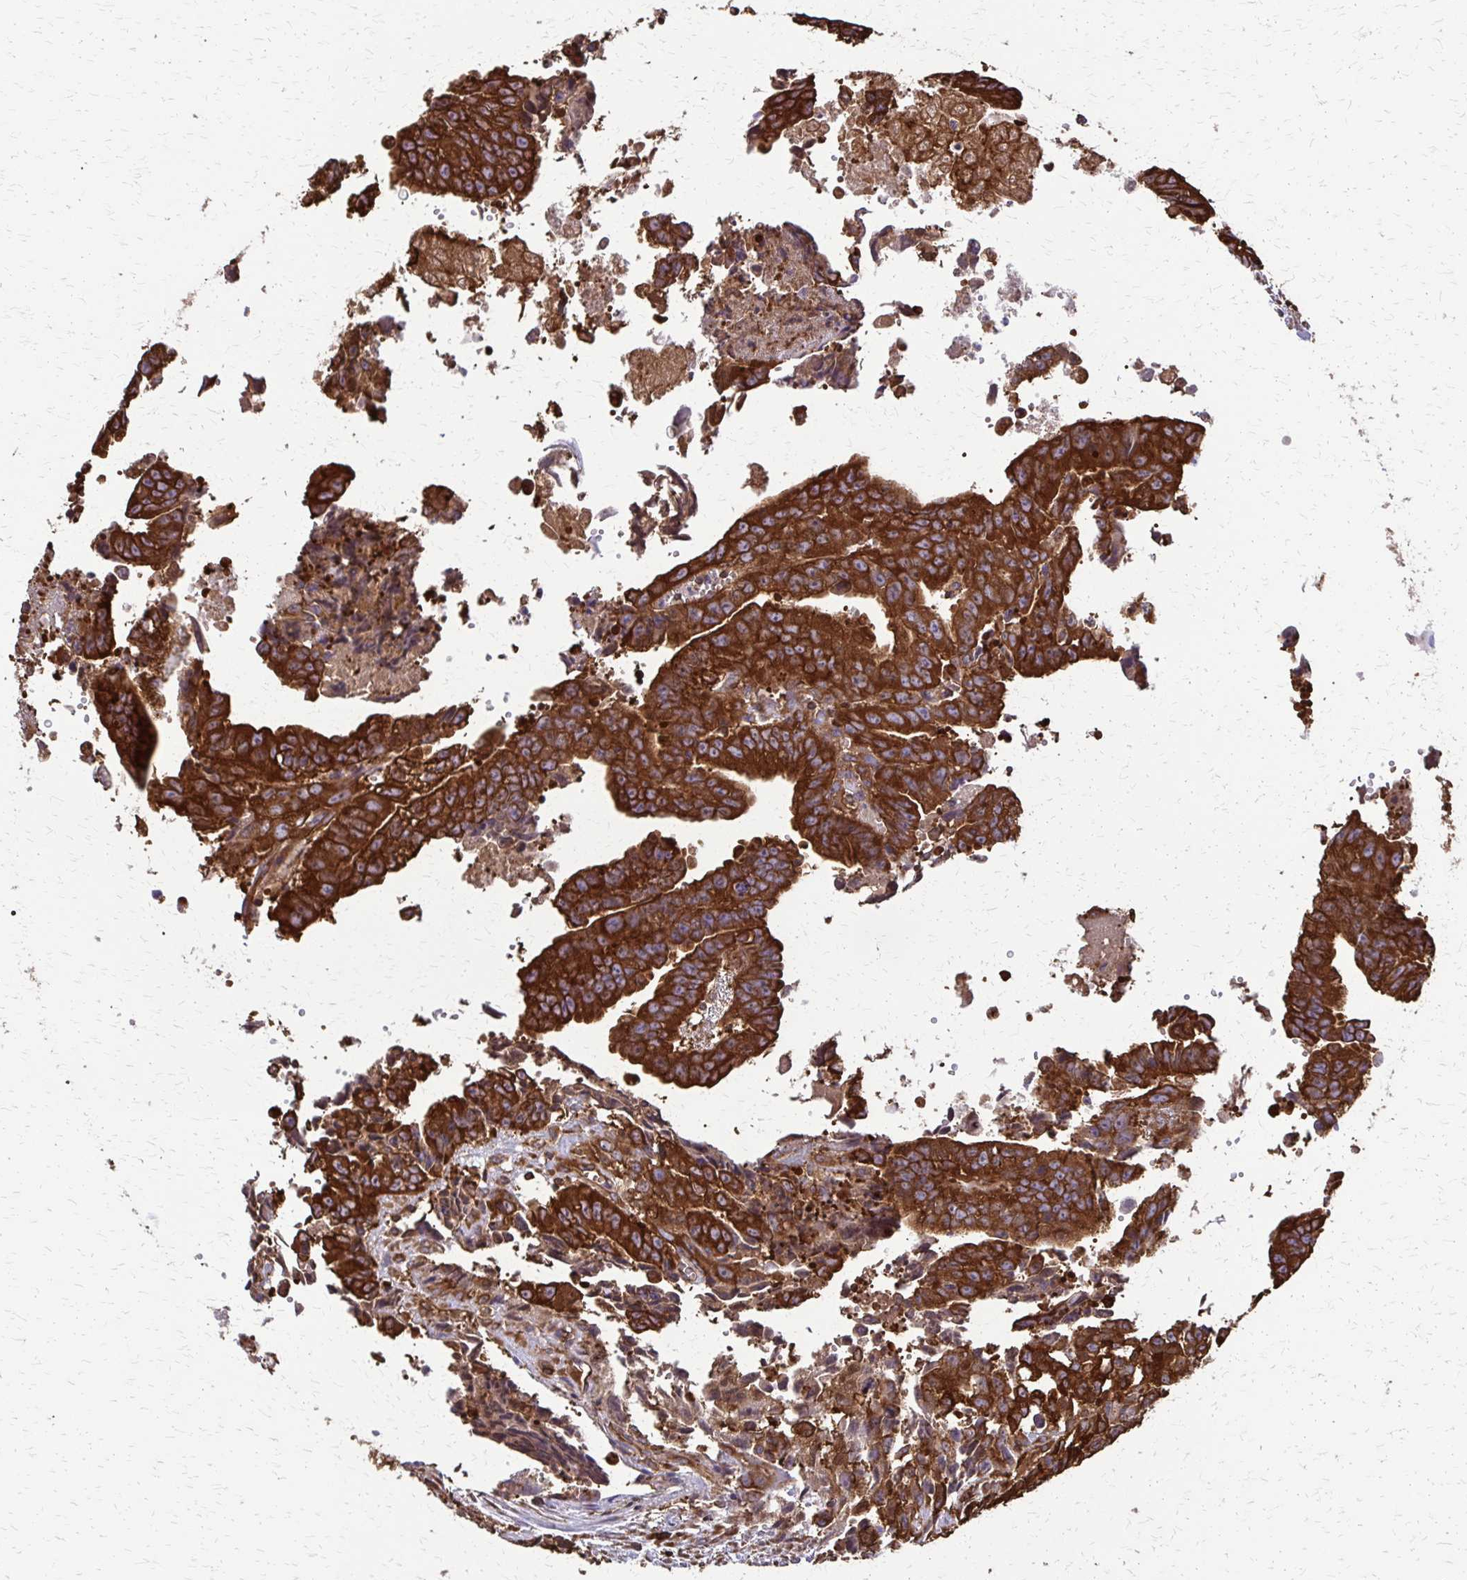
{"staining": {"intensity": "strong", "quantity": ">75%", "location": "cytoplasmic/membranous"}, "tissue": "testis cancer", "cell_type": "Tumor cells", "image_type": "cancer", "snomed": [{"axis": "morphology", "description": "Carcinoma, Embryonal, NOS"}, {"axis": "morphology", "description": "Teratoma, malignant, NOS"}, {"axis": "topography", "description": "Testis"}], "caption": "Testis malignant teratoma was stained to show a protein in brown. There is high levels of strong cytoplasmic/membranous staining in about >75% of tumor cells. The protein is shown in brown color, while the nuclei are stained blue.", "gene": "EEF2", "patient": {"sex": "male", "age": 24}}